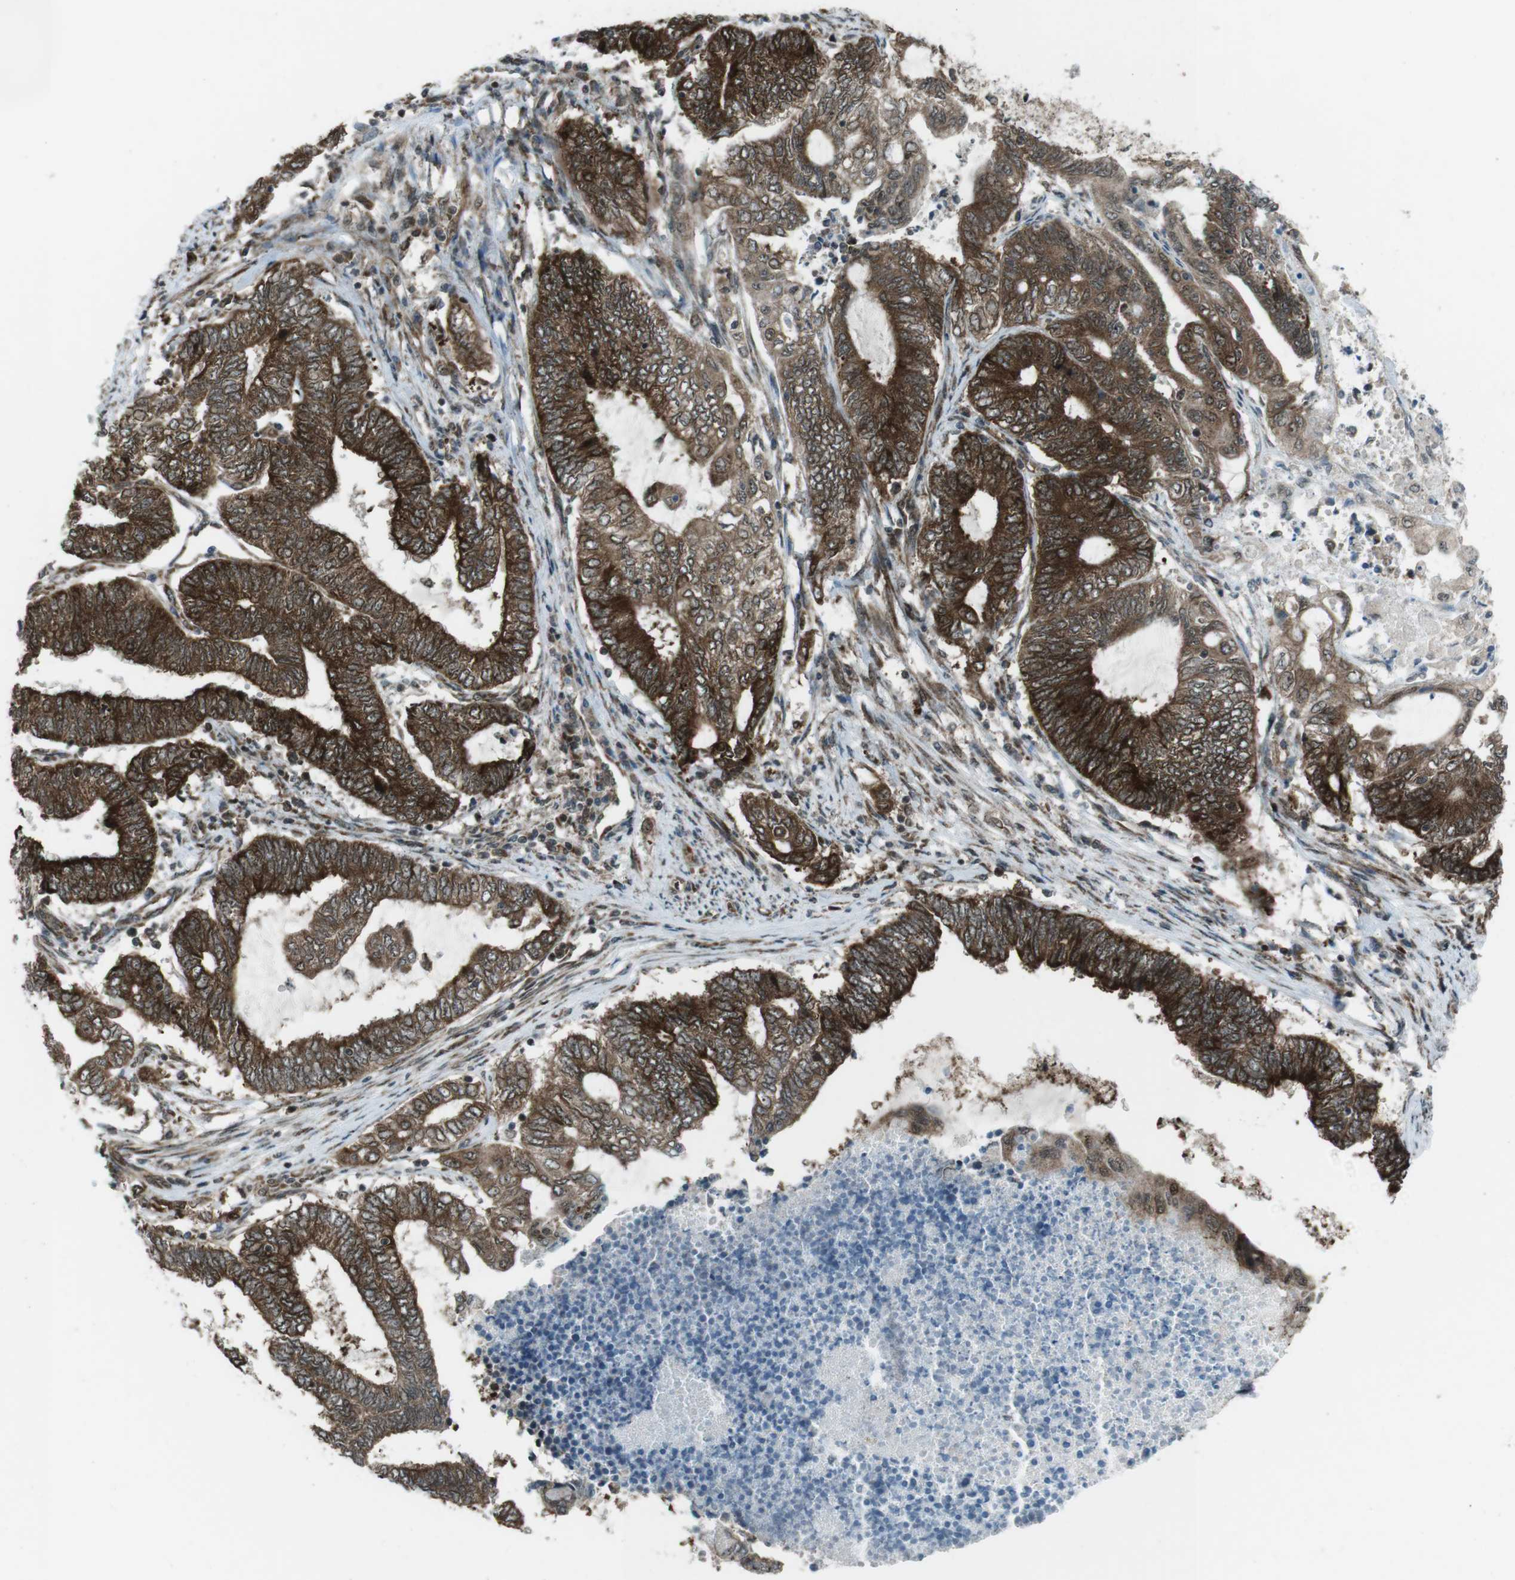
{"staining": {"intensity": "strong", "quantity": ">75%", "location": "cytoplasmic/membranous"}, "tissue": "endometrial cancer", "cell_type": "Tumor cells", "image_type": "cancer", "snomed": [{"axis": "morphology", "description": "Adenocarcinoma, NOS"}, {"axis": "topography", "description": "Uterus"}, {"axis": "topography", "description": "Endometrium"}], "caption": "Endometrial cancer was stained to show a protein in brown. There is high levels of strong cytoplasmic/membranous expression in approximately >75% of tumor cells.", "gene": "CSNK1D", "patient": {"sex": "female", "age": 70}}